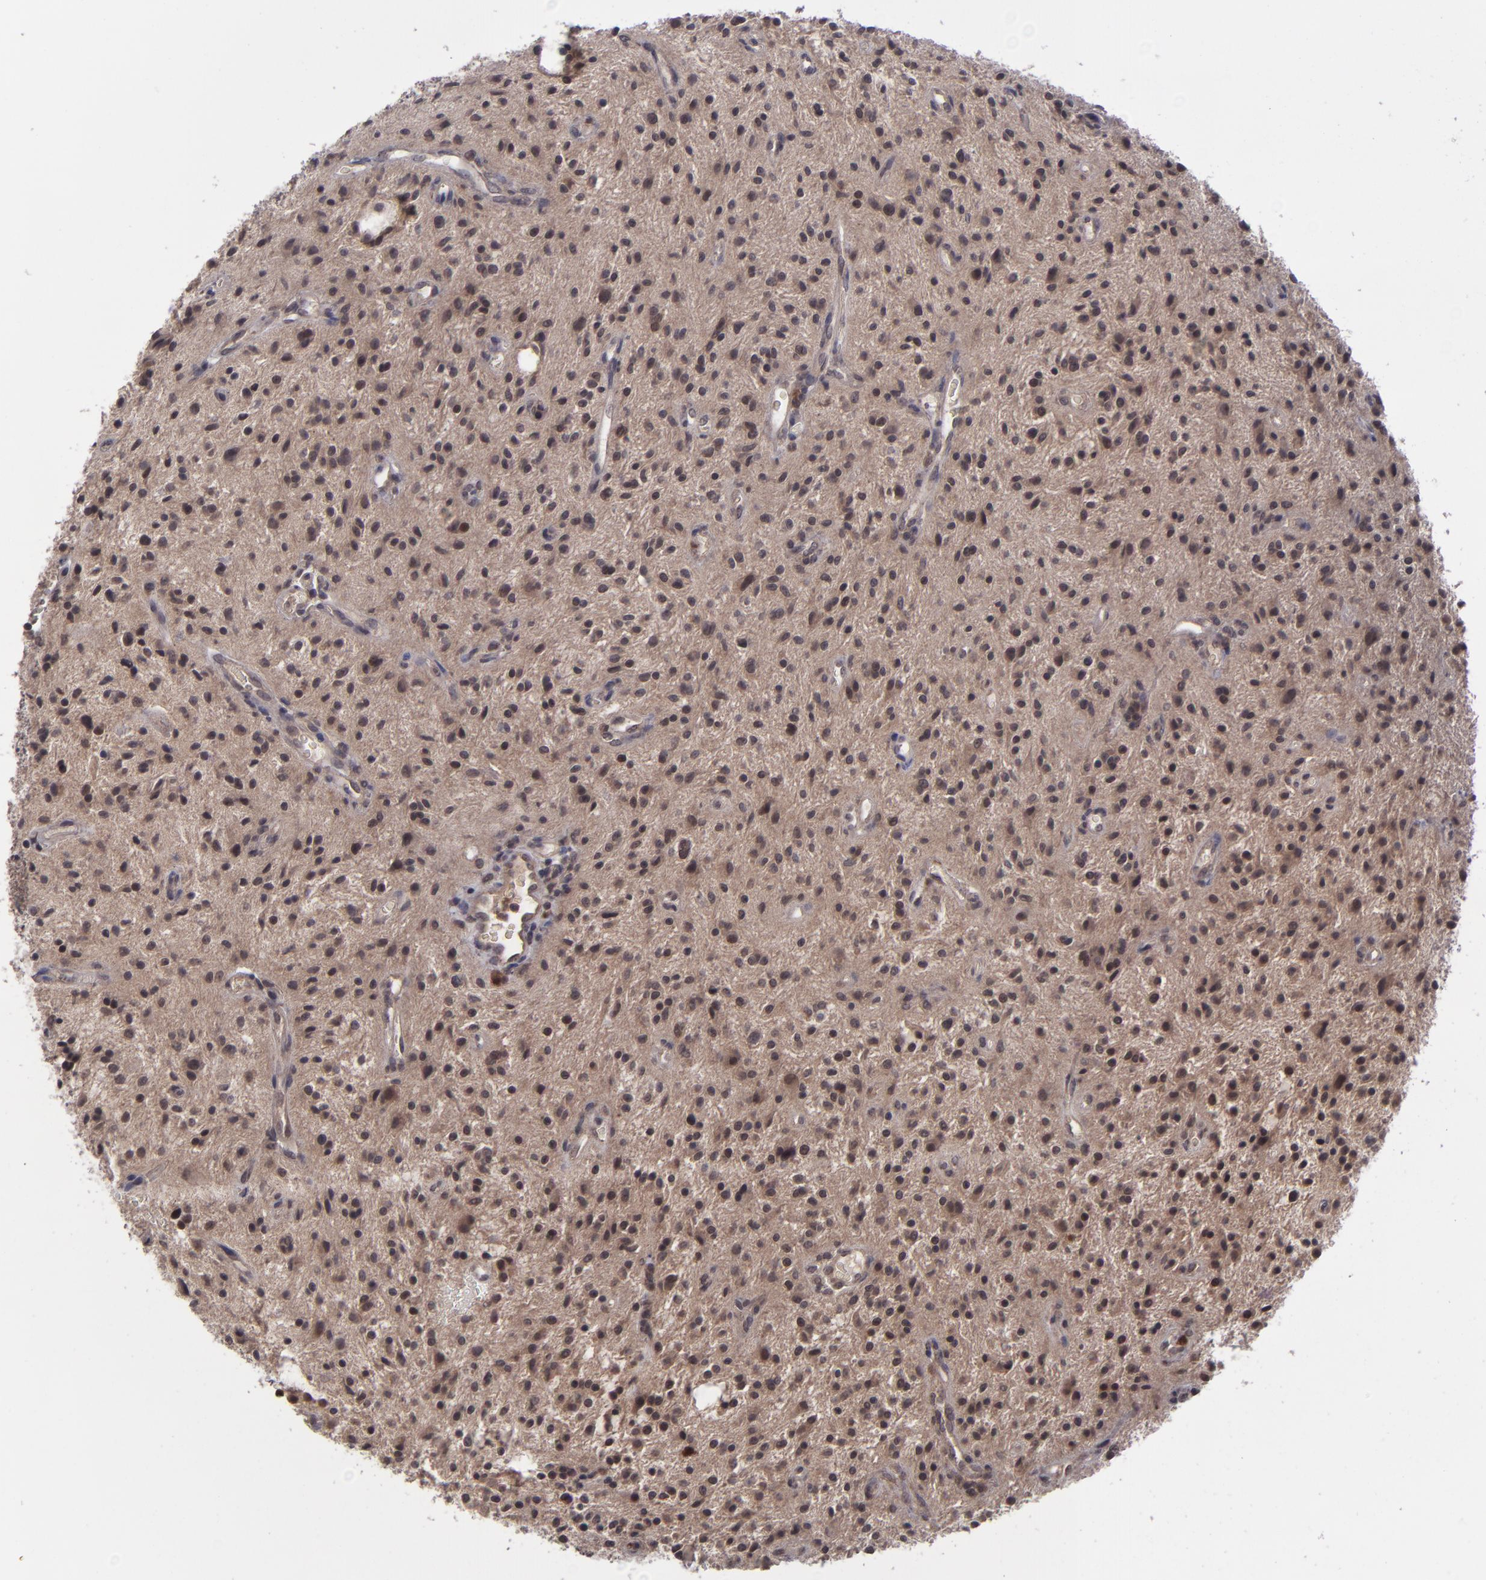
{"staining": {"intensity": "moderate", "quantity": ">75%", "location": "cytoplasmic/membranous,nuclear"}, "tissue": "glioma", "cell_type": "Tumor cells", "image_type": "cancer", "snomed": [{"axis": "morphology", "description": "Glioma, malignant, NOS"}, {"axis": "topography", "description": "Cerebellum"}], "caption": "Immunohistochemical staining of human glioma displays medium levels of moderate cytoplasmic/membranous and nuclear protein staining in about >75% of tumor cells.", "gene": "TYMS", "patient": {"sex": "female", "age": 10}}